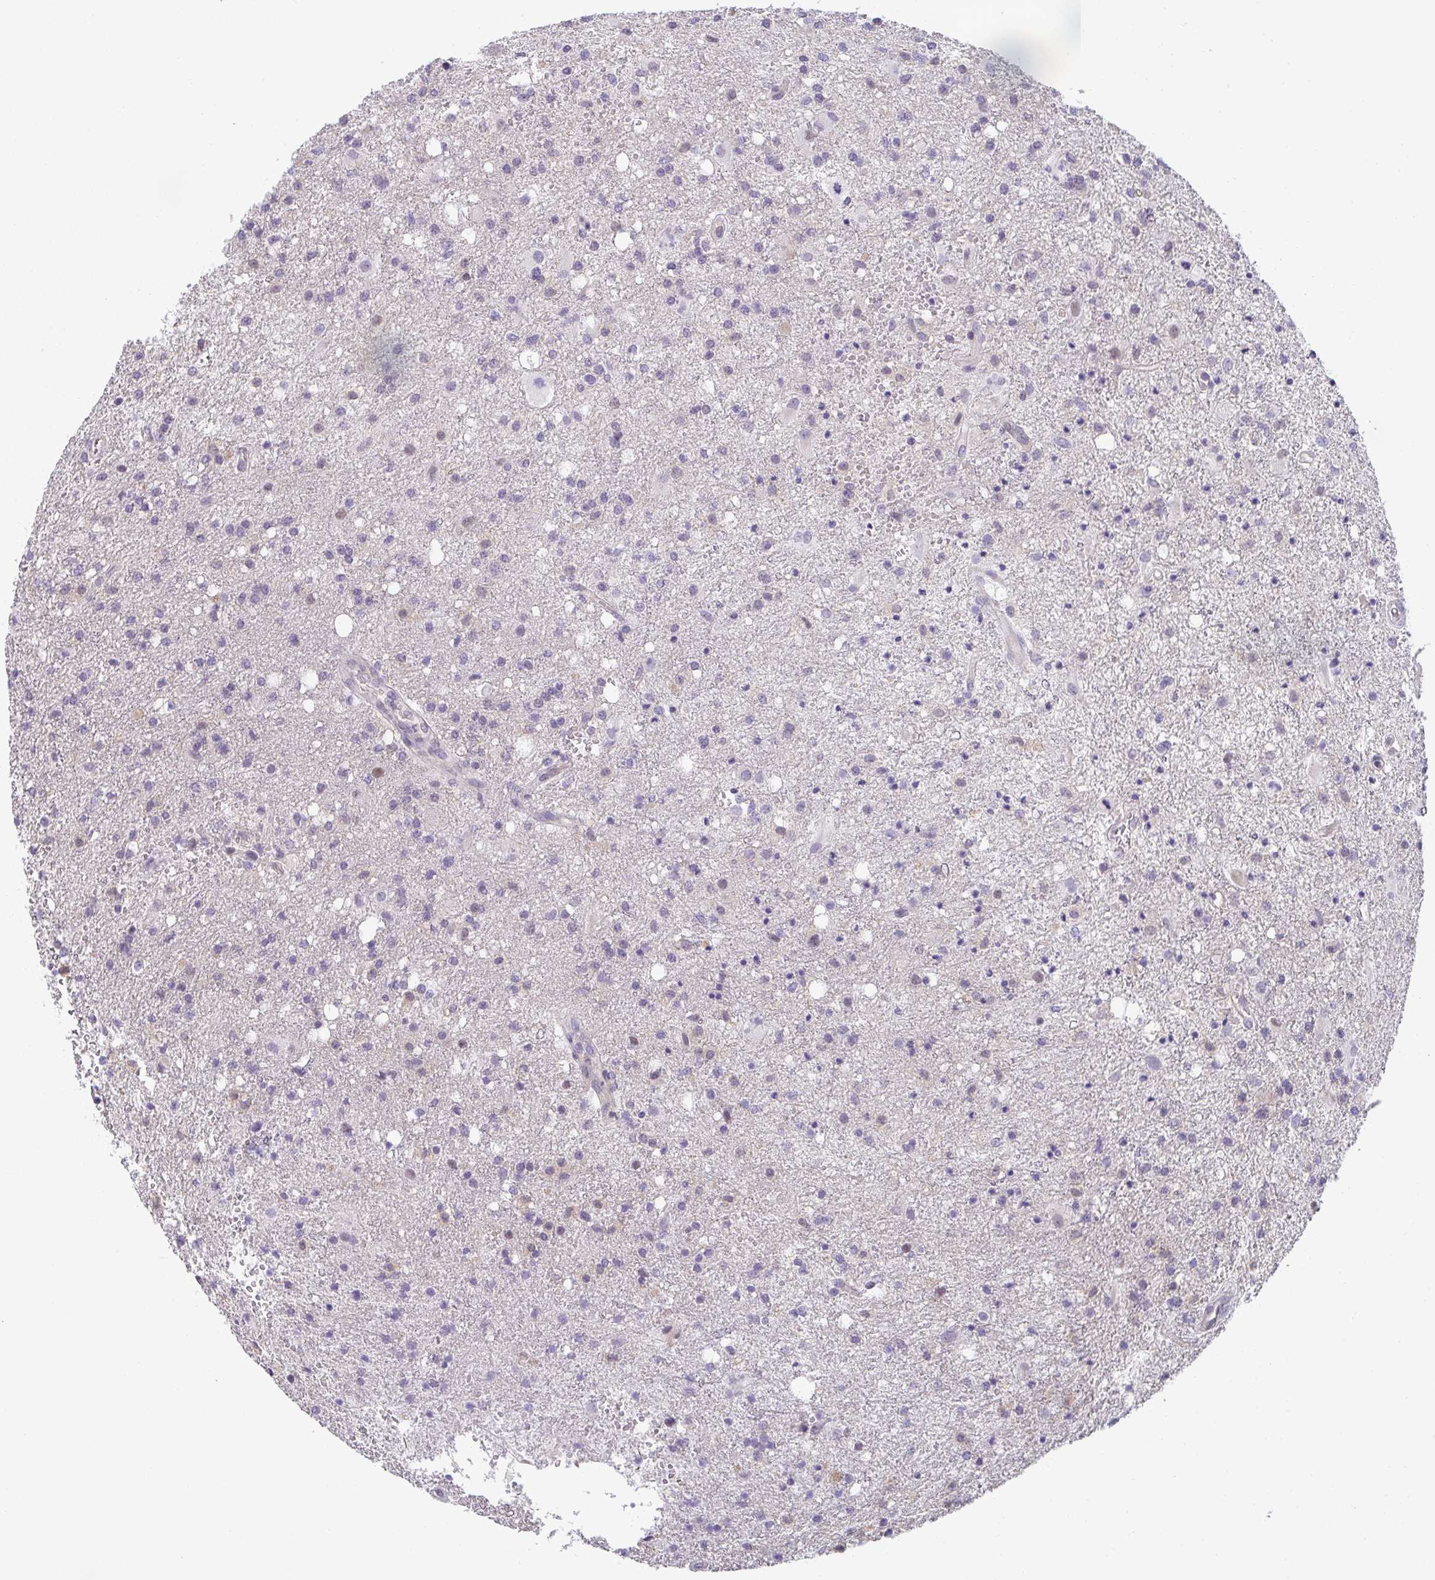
{"staining": {"intensity": "negative", "quantity": "none", "location": "none"}, "tissue": "glioma", "cell_type": "Tumor cells", "image_type": "cancer", "snomed": [{"axis": "morphology", "description": "Glioma, malignant, Low grade"}, {"axis": "topography", "description": "Brain"}], "caption": "Human low-grade glioma (malignant) stained for a protein using immunohistochemistry demonstrates no expression in tumor cells.", "gene": "GSDMB", "patient": {"sex": "female", "age": 58}}